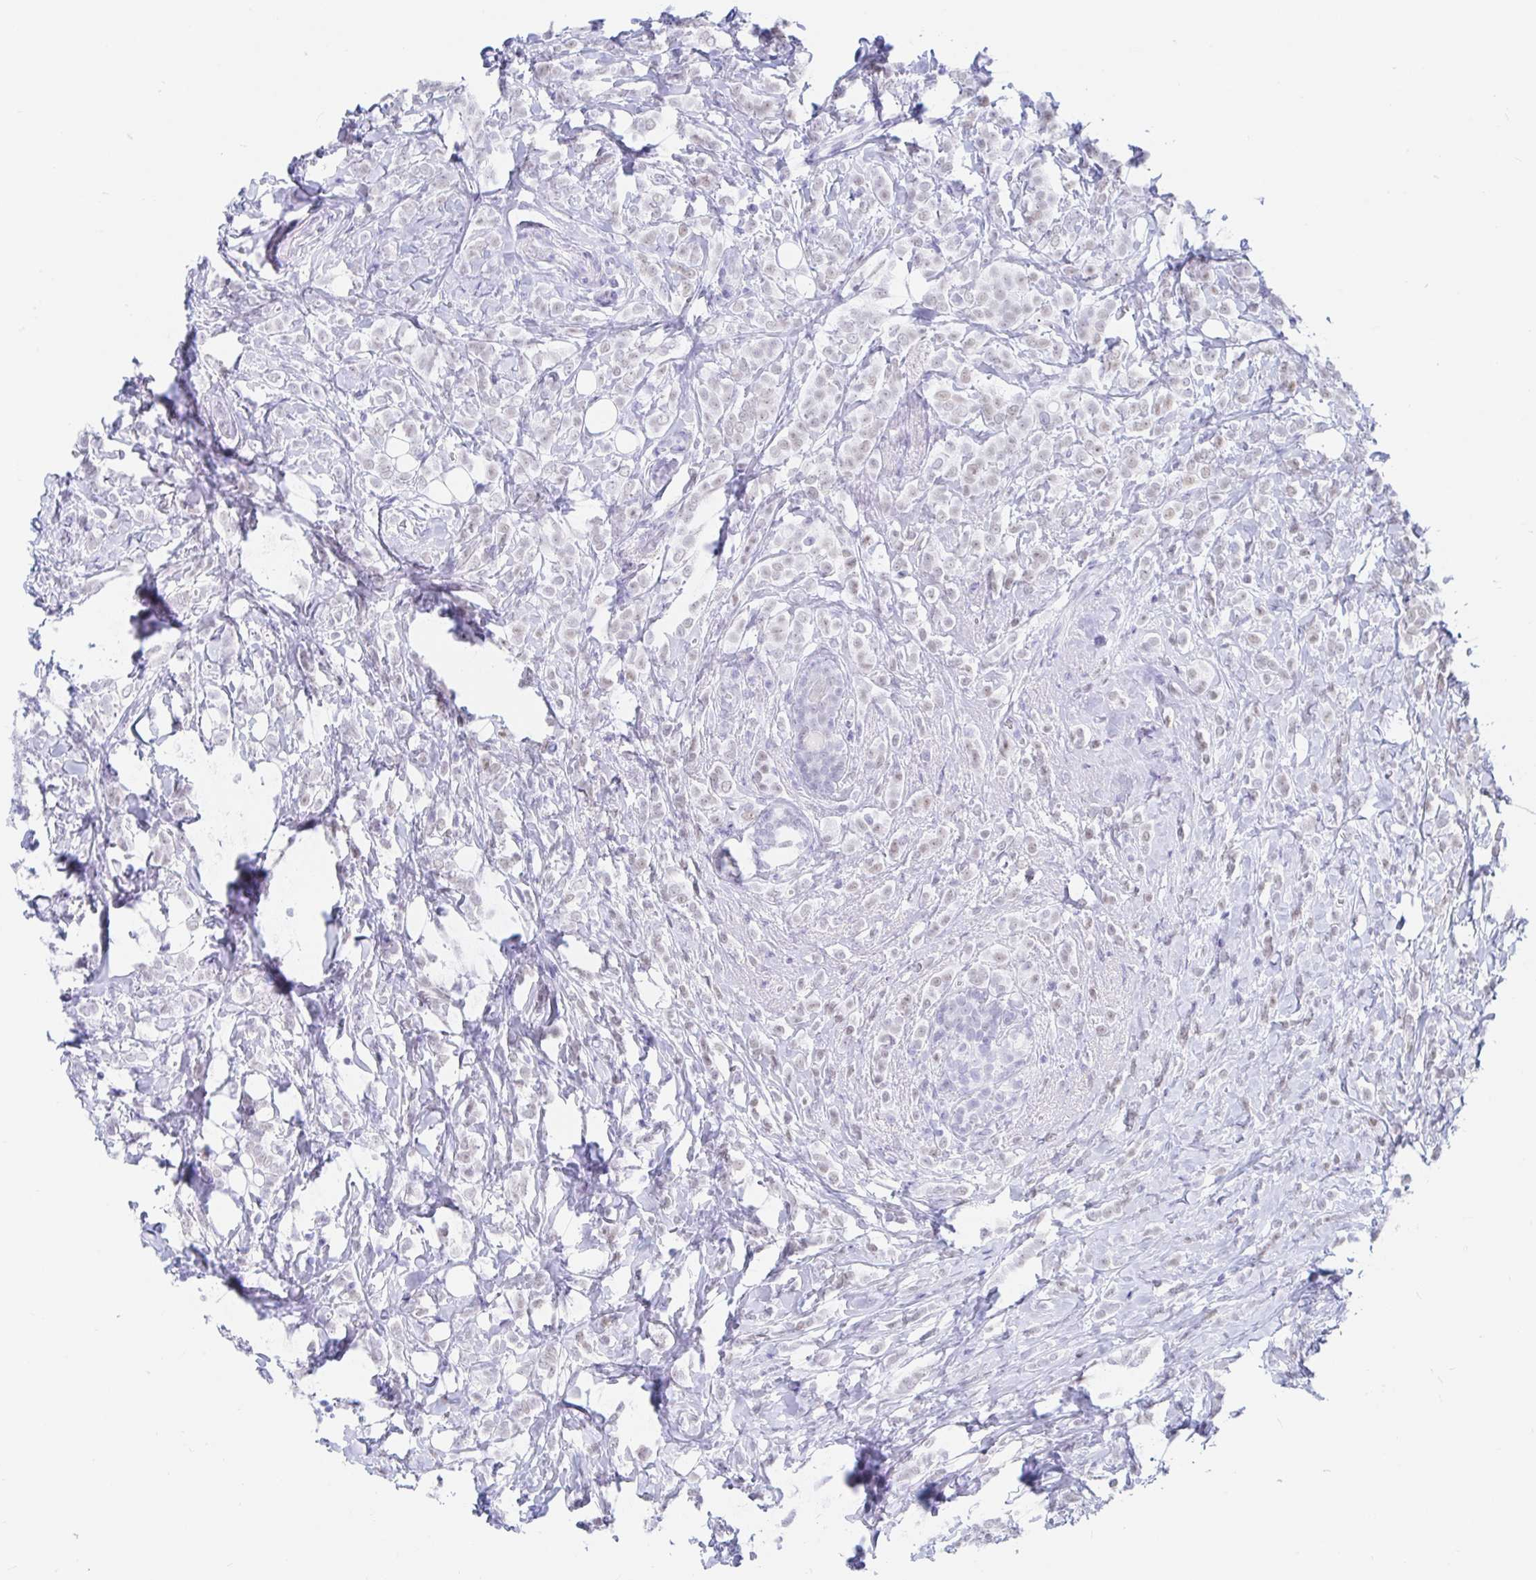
{"staining": {"intensity": "negative", "quantity": "none", "location": "none"}, "tissue": "breast cancer", "cell_type": "Tumor cells", "image_type": "cancer", "snomed": [{"axis": "morphology", "description": "Lobular carcinoma"}, {"axis": "topography", "description": "Breast"}], "caption": "This is a histopathology image of IHC staining of breast cancer (lobular carcinoma), which shows no staining in tumor cells. Brightfield microscopy of immunohistochemistry stained with DAB (brown) and hematoxylin (blue), captured at high magnification.", "gene": "OR6T1", "patient": {"sex": "female", "age": 49}}